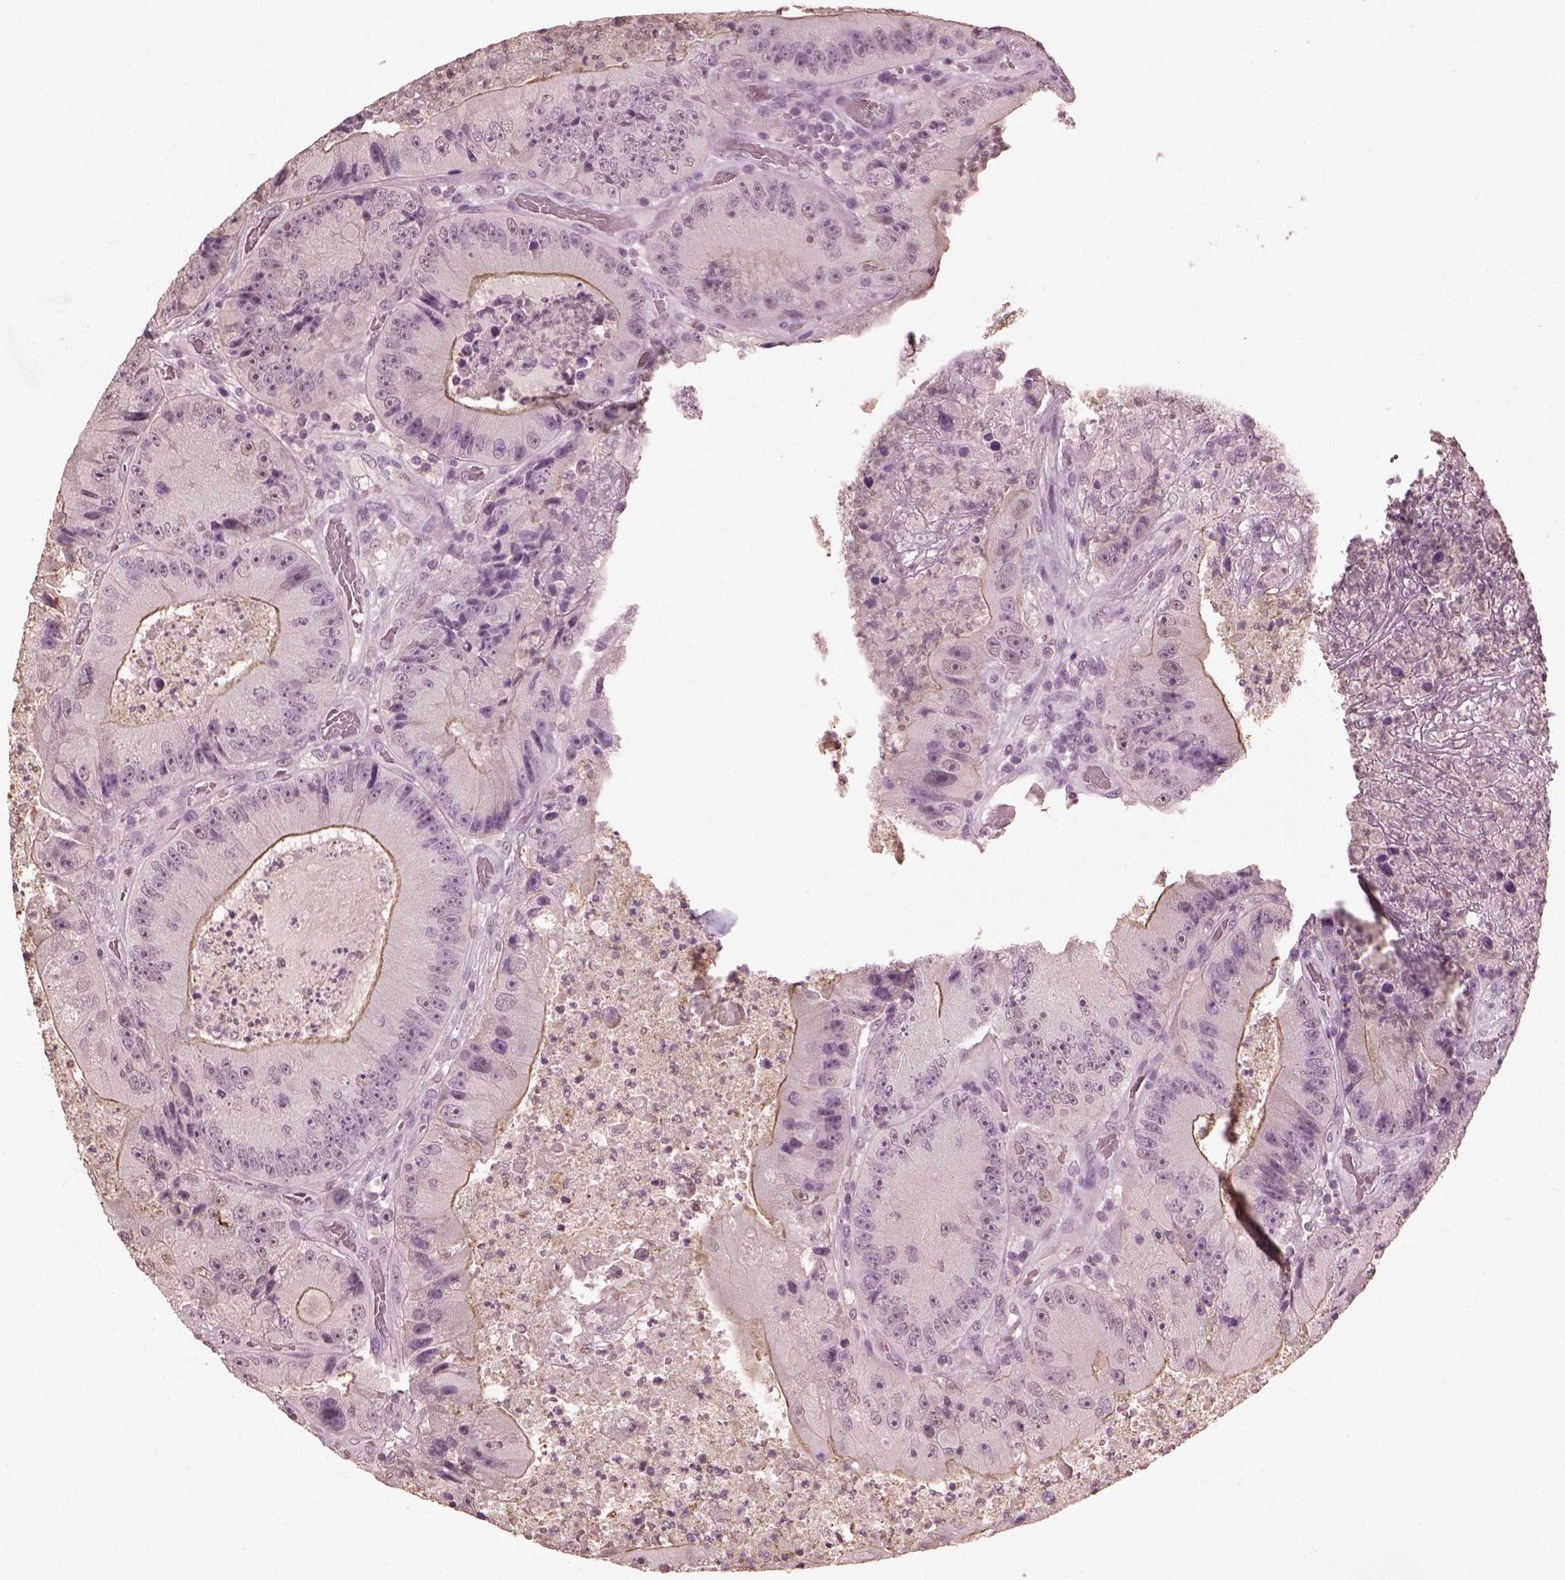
{"staining": {"intensity": "weak", "quantity": "<25%", "location": "cytoplasmic/membranous"}, "tissue": "colorectal cancer", "cell_type": "Tumor cells", "image_type": "cancer", "snomed": [{"axis": "morphology", "description": "Adenocarcinoma, NOS"}, {"axis": "topography", "description": "Colon"}], "caption": "Adenocarcinoma (colorectal) stained for a protein using IHC demonstrates no positivity tumor cells.", "gene": "TSKS", "patient": {"sex": "female", "age": 86}}